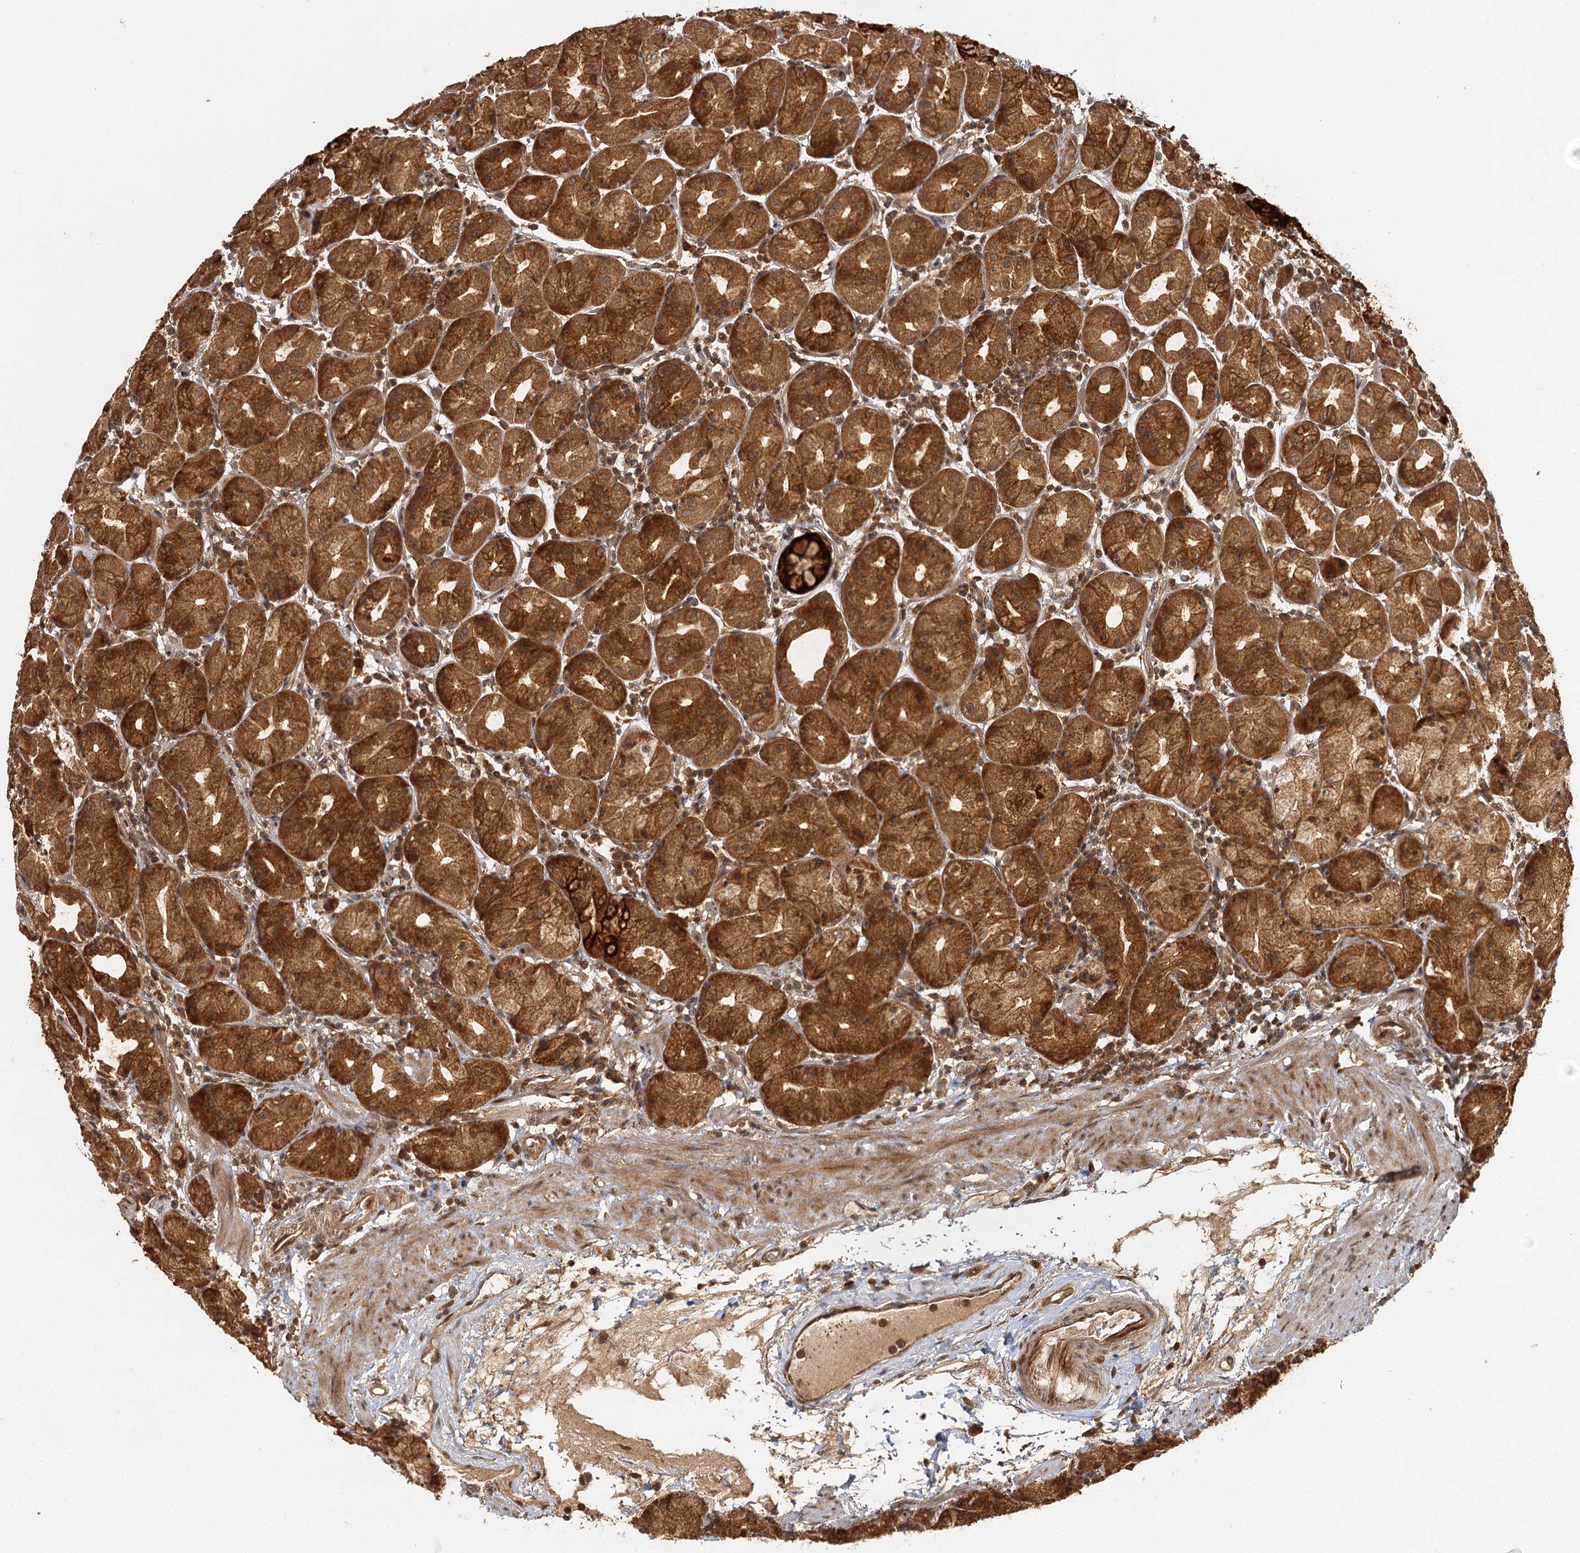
{"staining": {"intensity": "strong", "quantity": ">75%", "location": "cytoplasmic/membranous"}, "tissue": "stomach", "cell_type": "Glandular cells", "image_type": "normal", "snomed": [{"axis": "morphology", "description": "Normal tissue, NOS"}, {"axis": "topography", "description": "Stomach"}], "caption": "Unremarkable stomach shows strong cytoplasmic/membranous expression in about >75% of glandular cells, visualized by immunohistochemistry.", "gene": "ZNF549", "patient": {"sex": "female", "age": 79}}